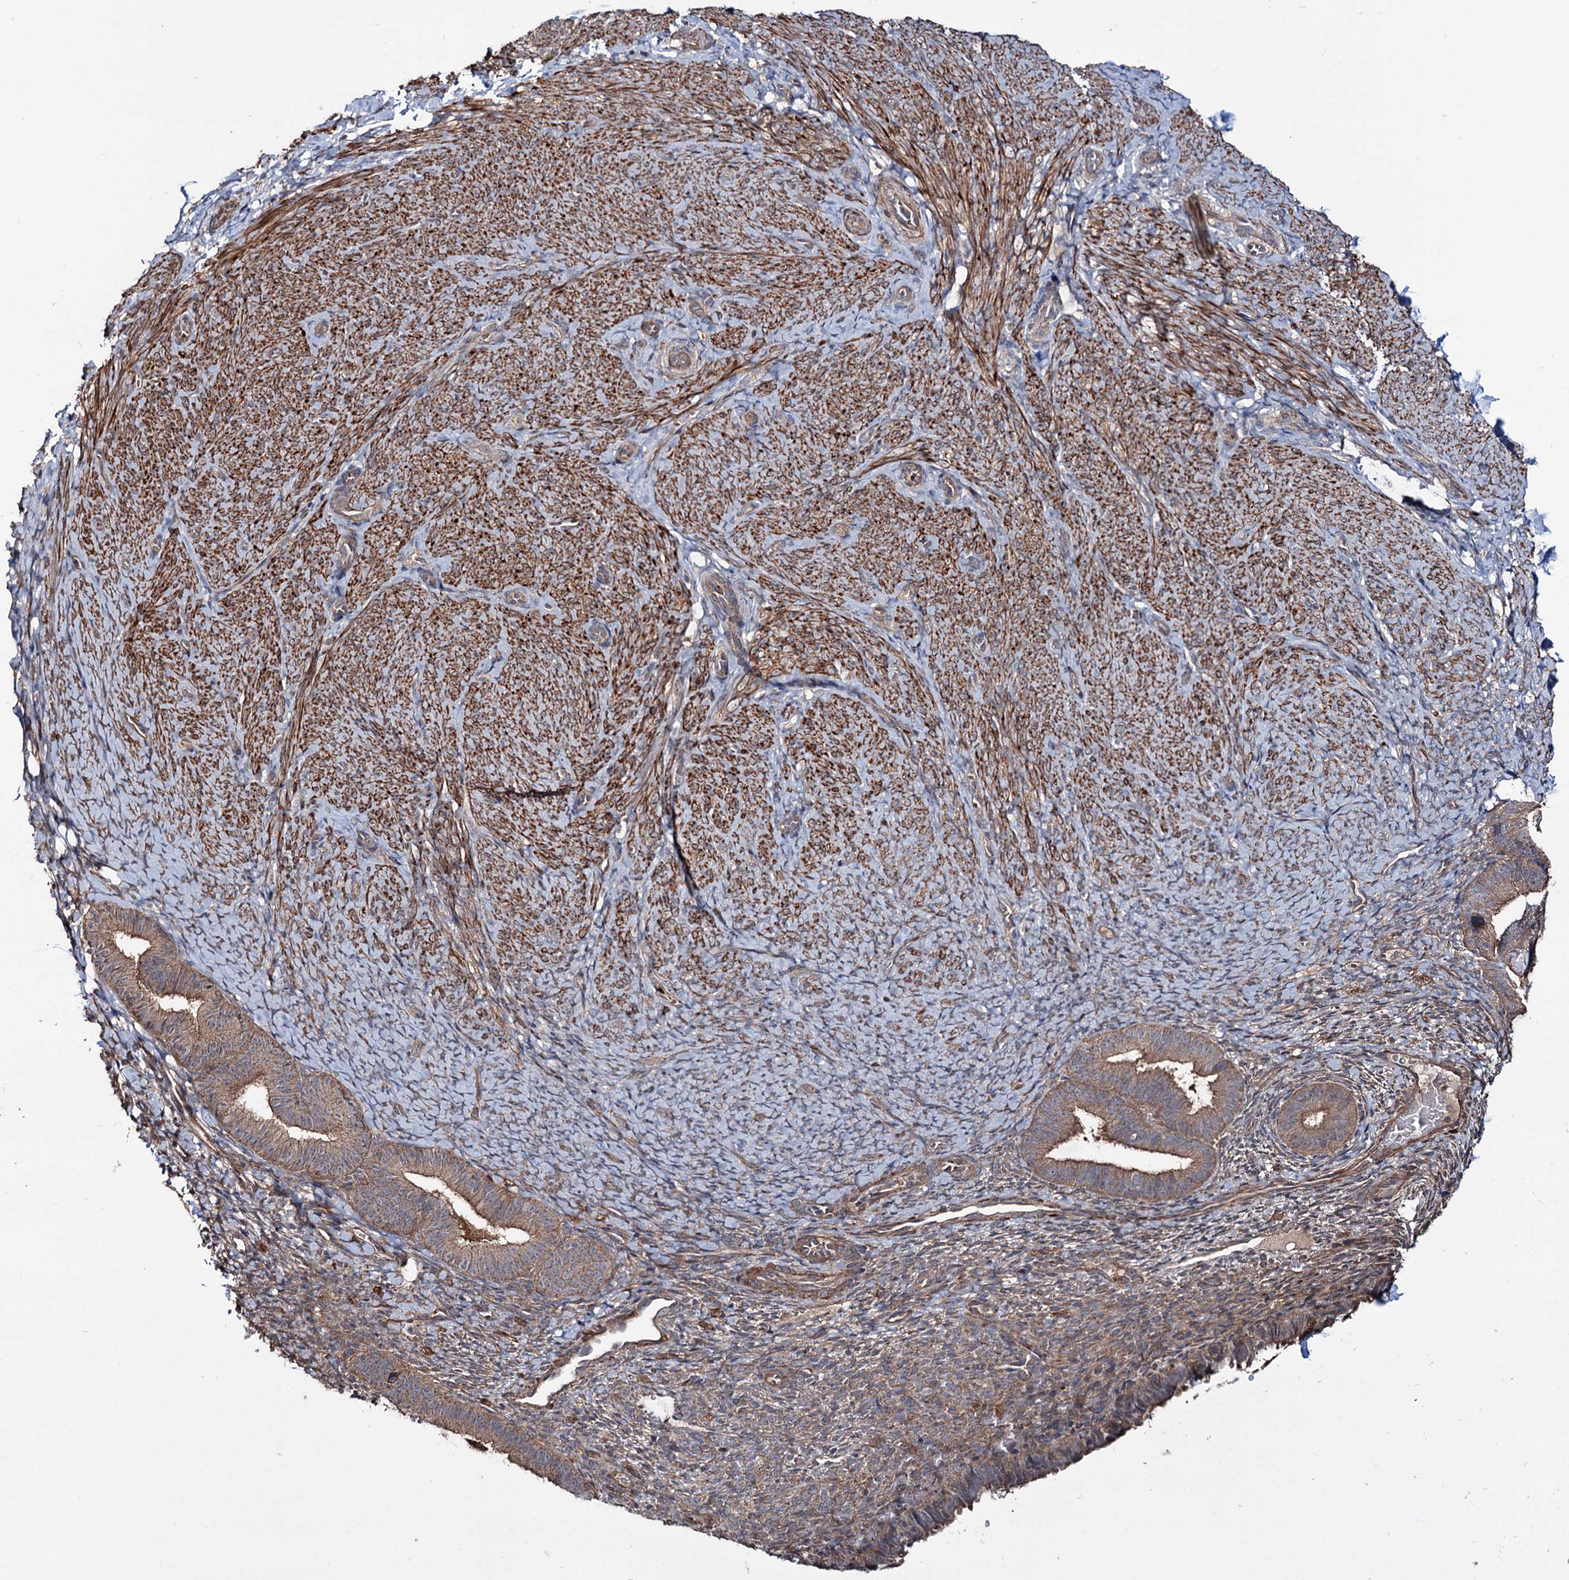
{"staining": {"intensity": "weak", "quantity": "<25%", "location": "cytoplasmic/membranous"}, "tissue": "endometrium", "cell_type": "Cells in endometrial stroma", "image_type": "normal", "snomed": [{"axis": "morphology", "description": "Normal tissue, NOS"}, {"axis": "topography", "description": "Endometrium"}], "caption": "Immunohistochemistry photomicrograph of normal endometrium: human endometrium stained with DAB displays no significant protein staining in cells in endometrial stroma.", "gene": "GRIP1", "patient": {"sex": "female", "age": 65}}